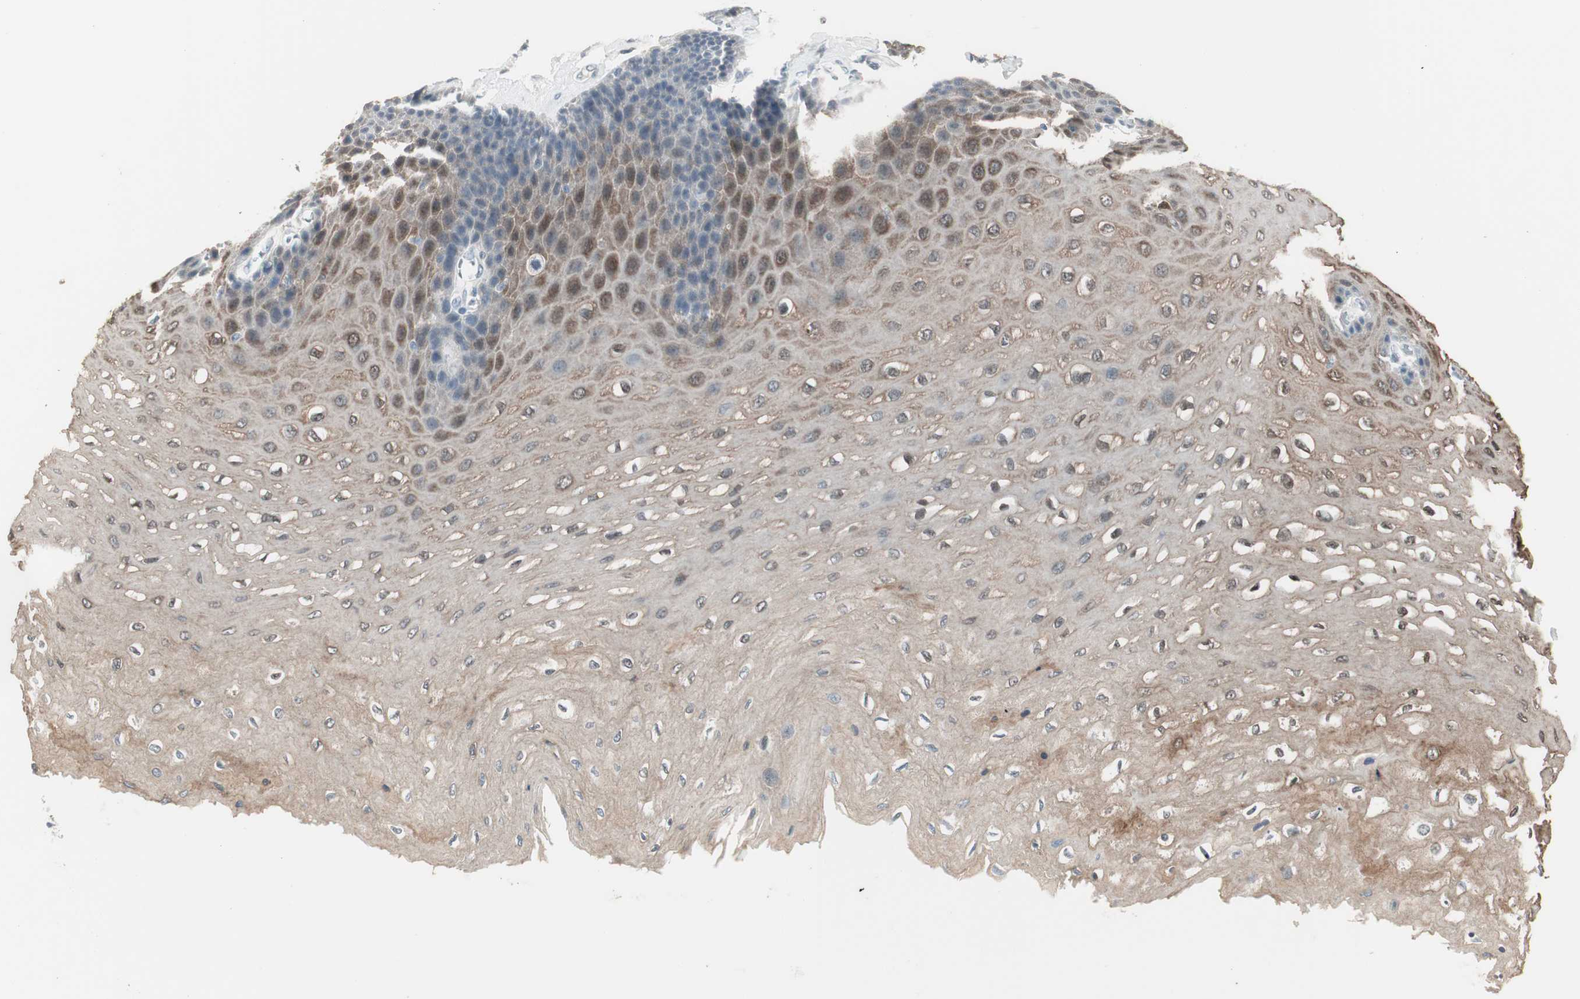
{"staining": {"intensity": "moderate", "quantity": ">75%", "location": "cytoplasmic/membranous,nuclear"}, "tissue": "esophagus", "cell_type": "Squamous epithelial cells", "image_type": "normal", "snomed": [{"axis": "morphology", "description": "Normal tissue, NOS"}, {"axis": "topography", "description": "Esophagus"}], "caption": "The photomicrograph exhibits a brown stain indicating the presence of a protein in the cytoplasmic/membranous,nuclear of squamous epithelial cells in esophagus. (DAB = brown stain, brightfield microscopy at high magnification).", "gene": "PDZK1", "patient": {"sex": "female", "age": 72}}